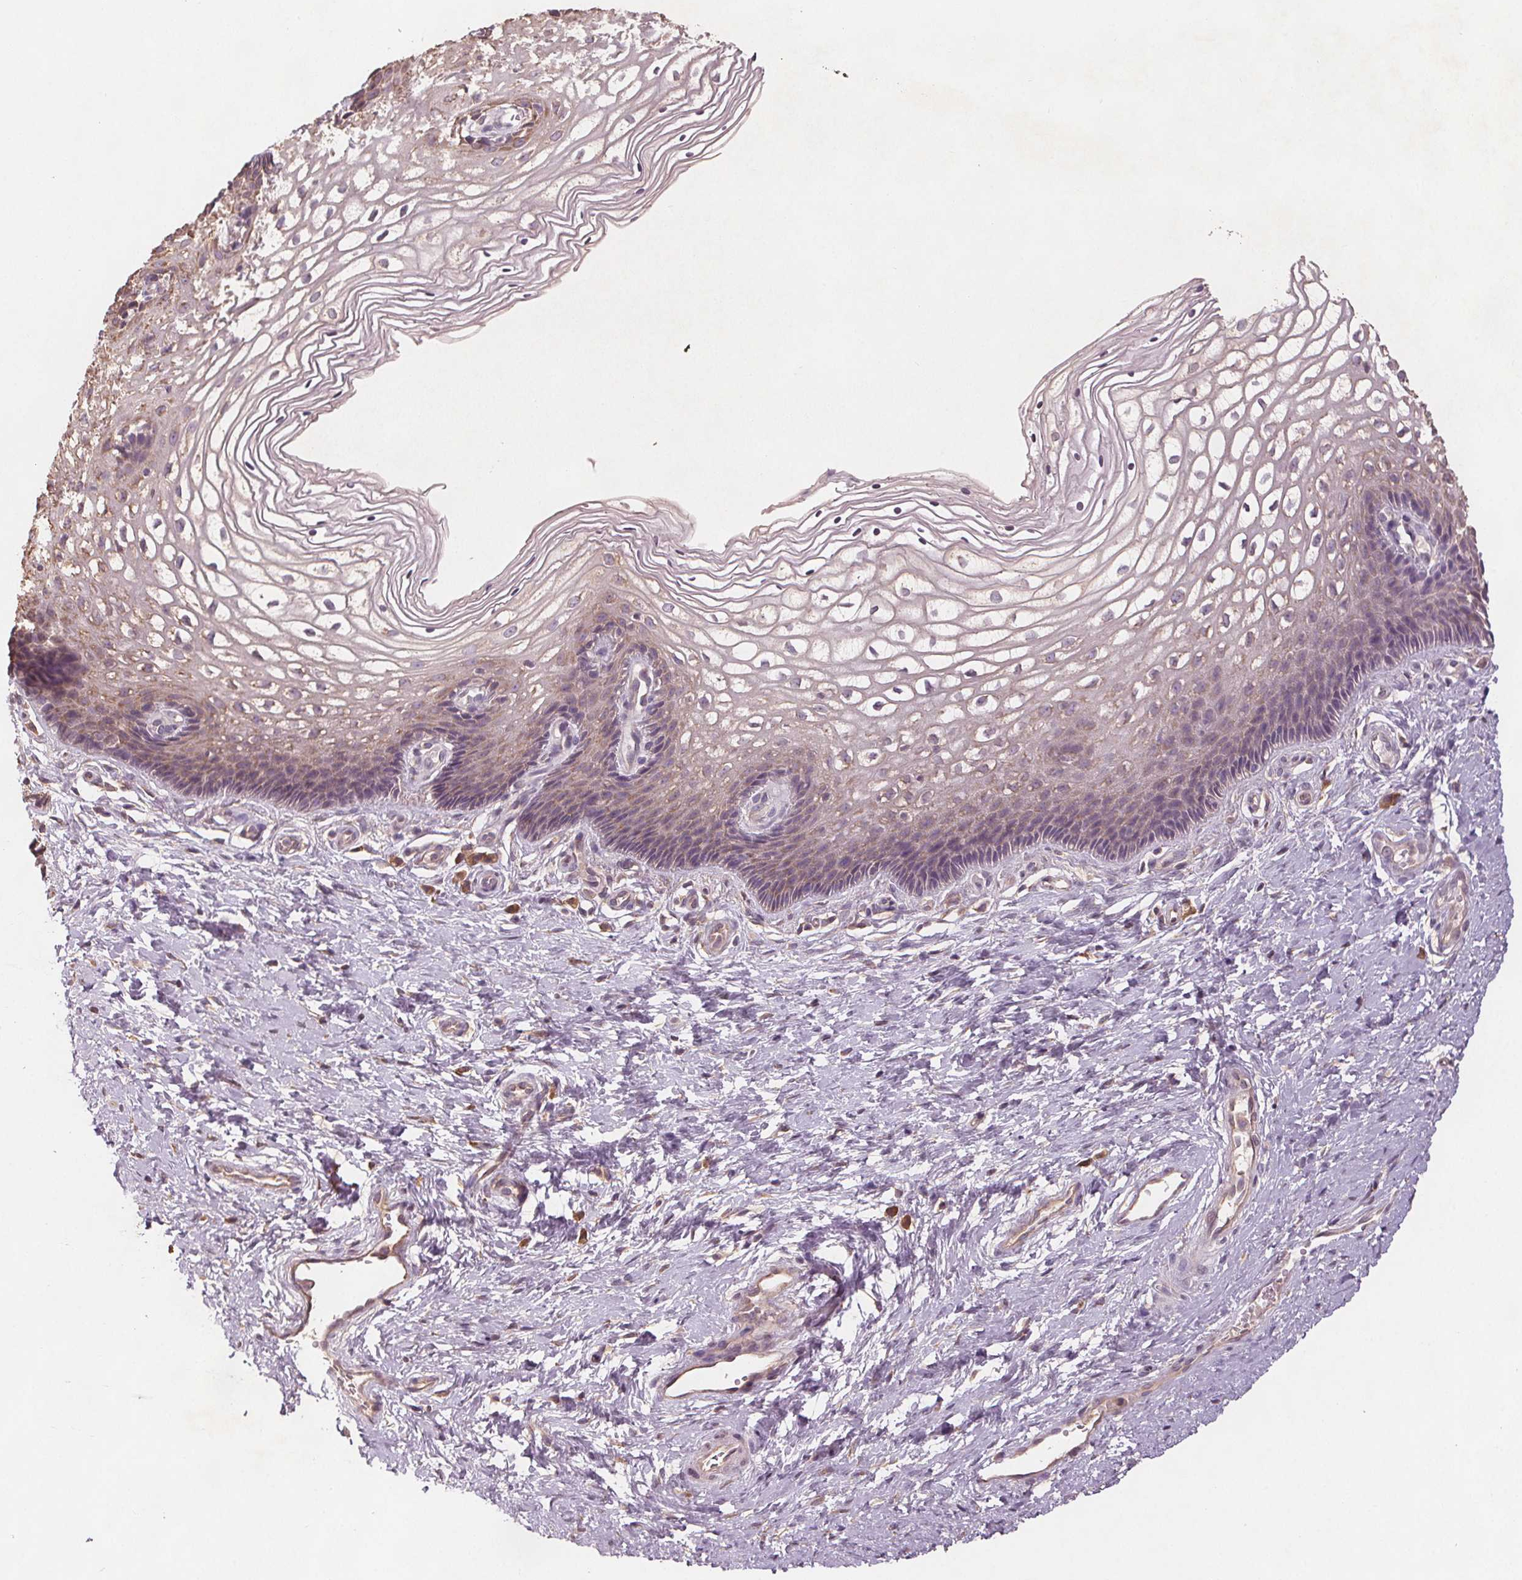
{"staining": {"intensity": "weak", "quantity": "25%-75%", "location": "cytoplasmic/membranous"}, "tissue": "cervix", "cell_type": "Glandular cells", "image_type": "normal", "snomed": [{"axis": "morphology", "description": "Normal tissue, NOS"}, {"axis": "topography", "description": "Cervix"}], "caption": "IHC photomicrograph of benign cervix stained for a protein (brown), which demonstrates low levels of weak cytoplasmic/membranous positivity in approximately 25%-75% of glandular cells.", "gene": "TMEM80", "patient": {"sex": "female", "age": 34}}